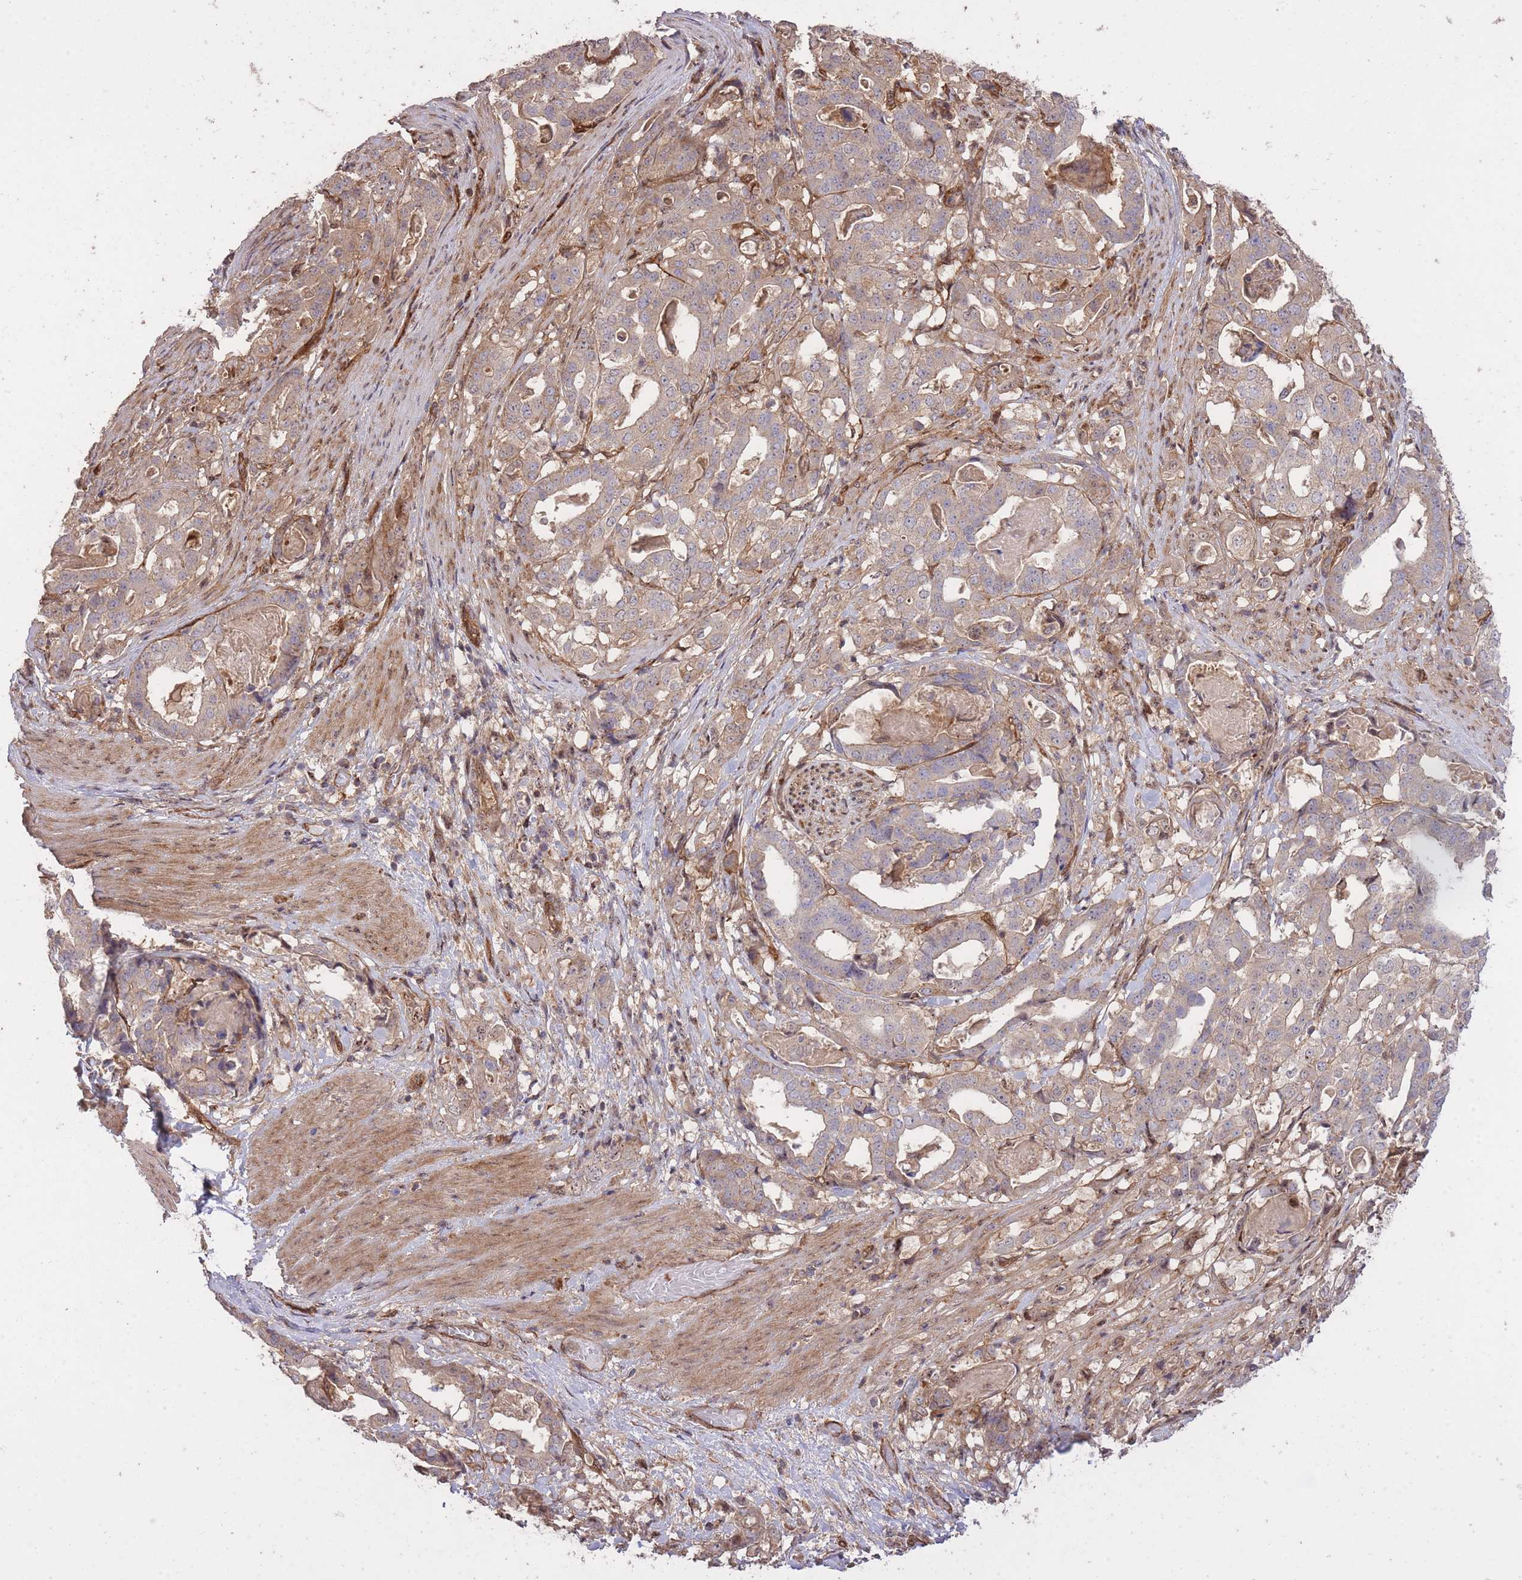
{"staining": {"intensity": "weak", "quantity": "<25%", "location": "cytoplasmic/membranous"}, "tissue": "stomach cancer", "cell_type": "Tumor cells", "image_type": "cancer", "snomed": [{"axis": "morphology", "description": "Adenocarcinoma, NOS"}, {"axis": "topography", "description": "Stomach"}], "caption": "Immunohistochemical staining of stomach cancer exhibits no significant staining in tumor cells. The staining was performed using DAB to visualize the protein expression in brown, while the nuclei were stained in blue with hematoxylin (Magnification: 20x).", "gene": "PLD1", "patient": {"sex": "male", "age": 48}}